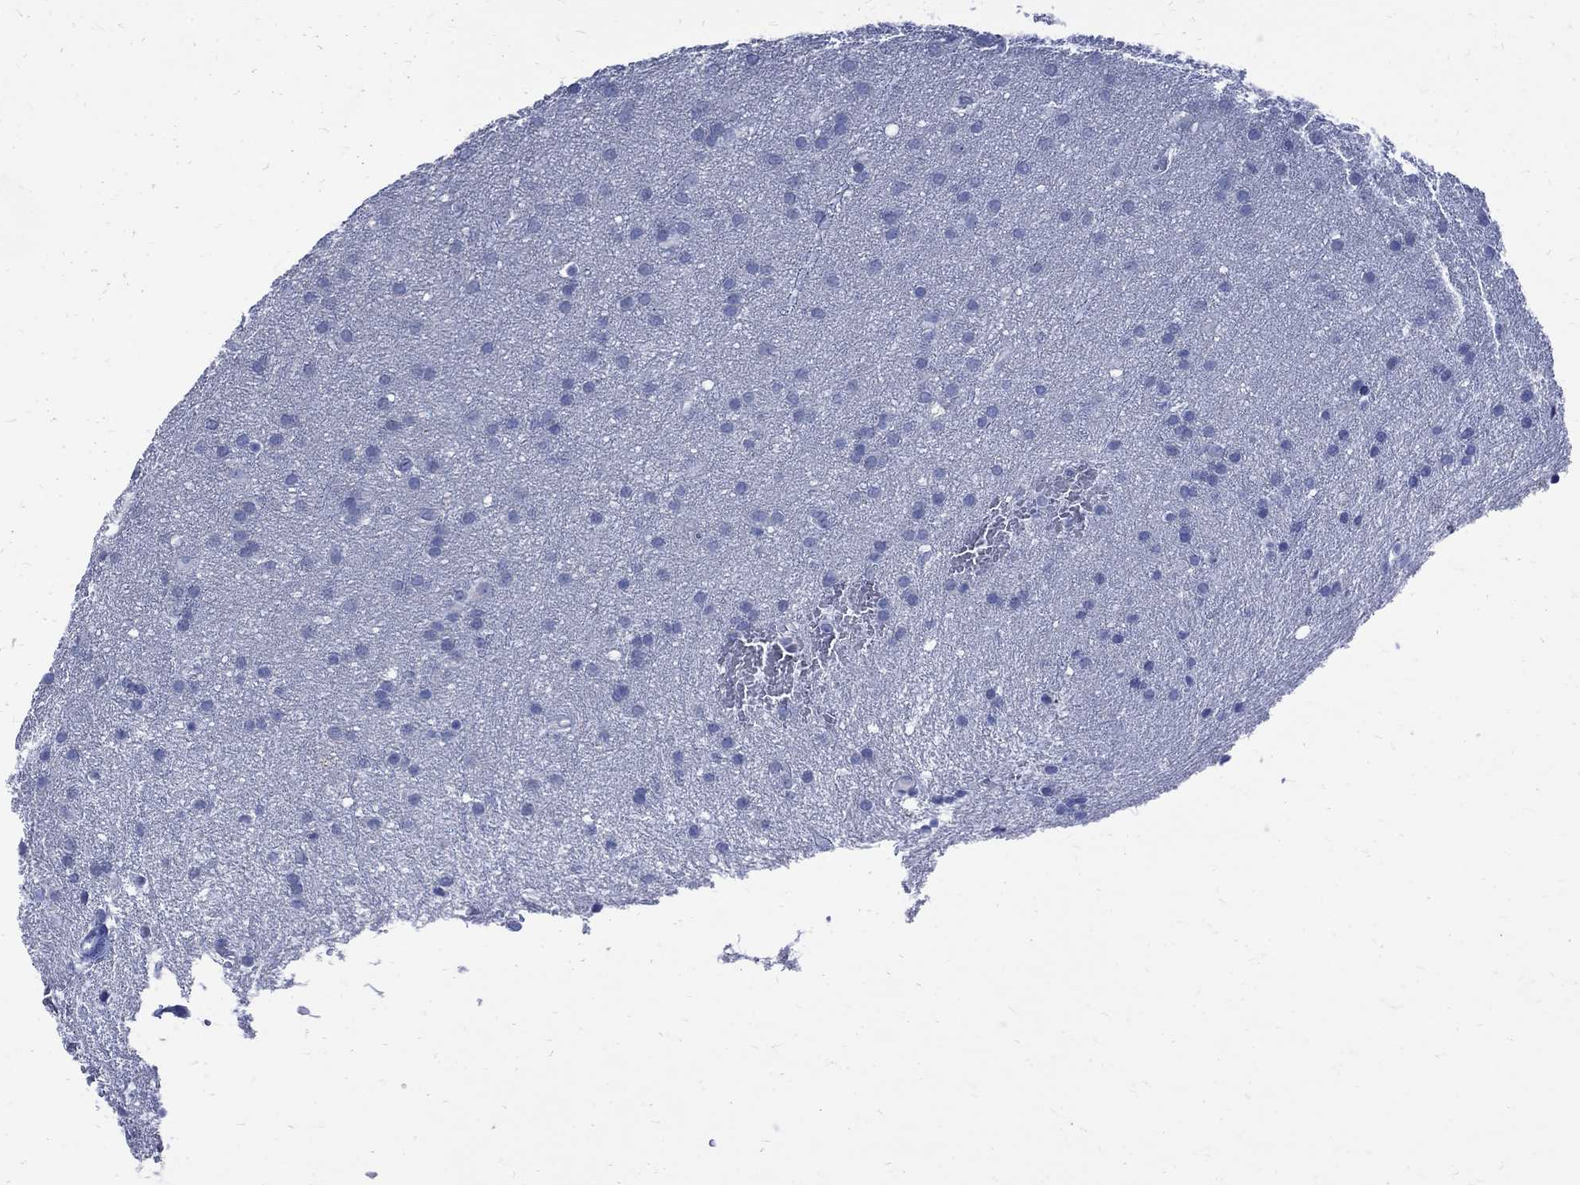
{"staining": {"intensity": "negative", "quantity": "none", "location": "none"}, "tissue": "glioma", "cell_type": "Tumor cells", "image_type": "cancer", "snomed": [{"axis": "morphology", "description": "Glioma, malignant, Low grade"}, {"axis": "topography", "description": "Brain"}], "caption": "Tumor cells show no significant protein expression in malignant low-grade glioma.", "gene": "MAGEB6", "patient": {"sex": "female", "age": 32}}